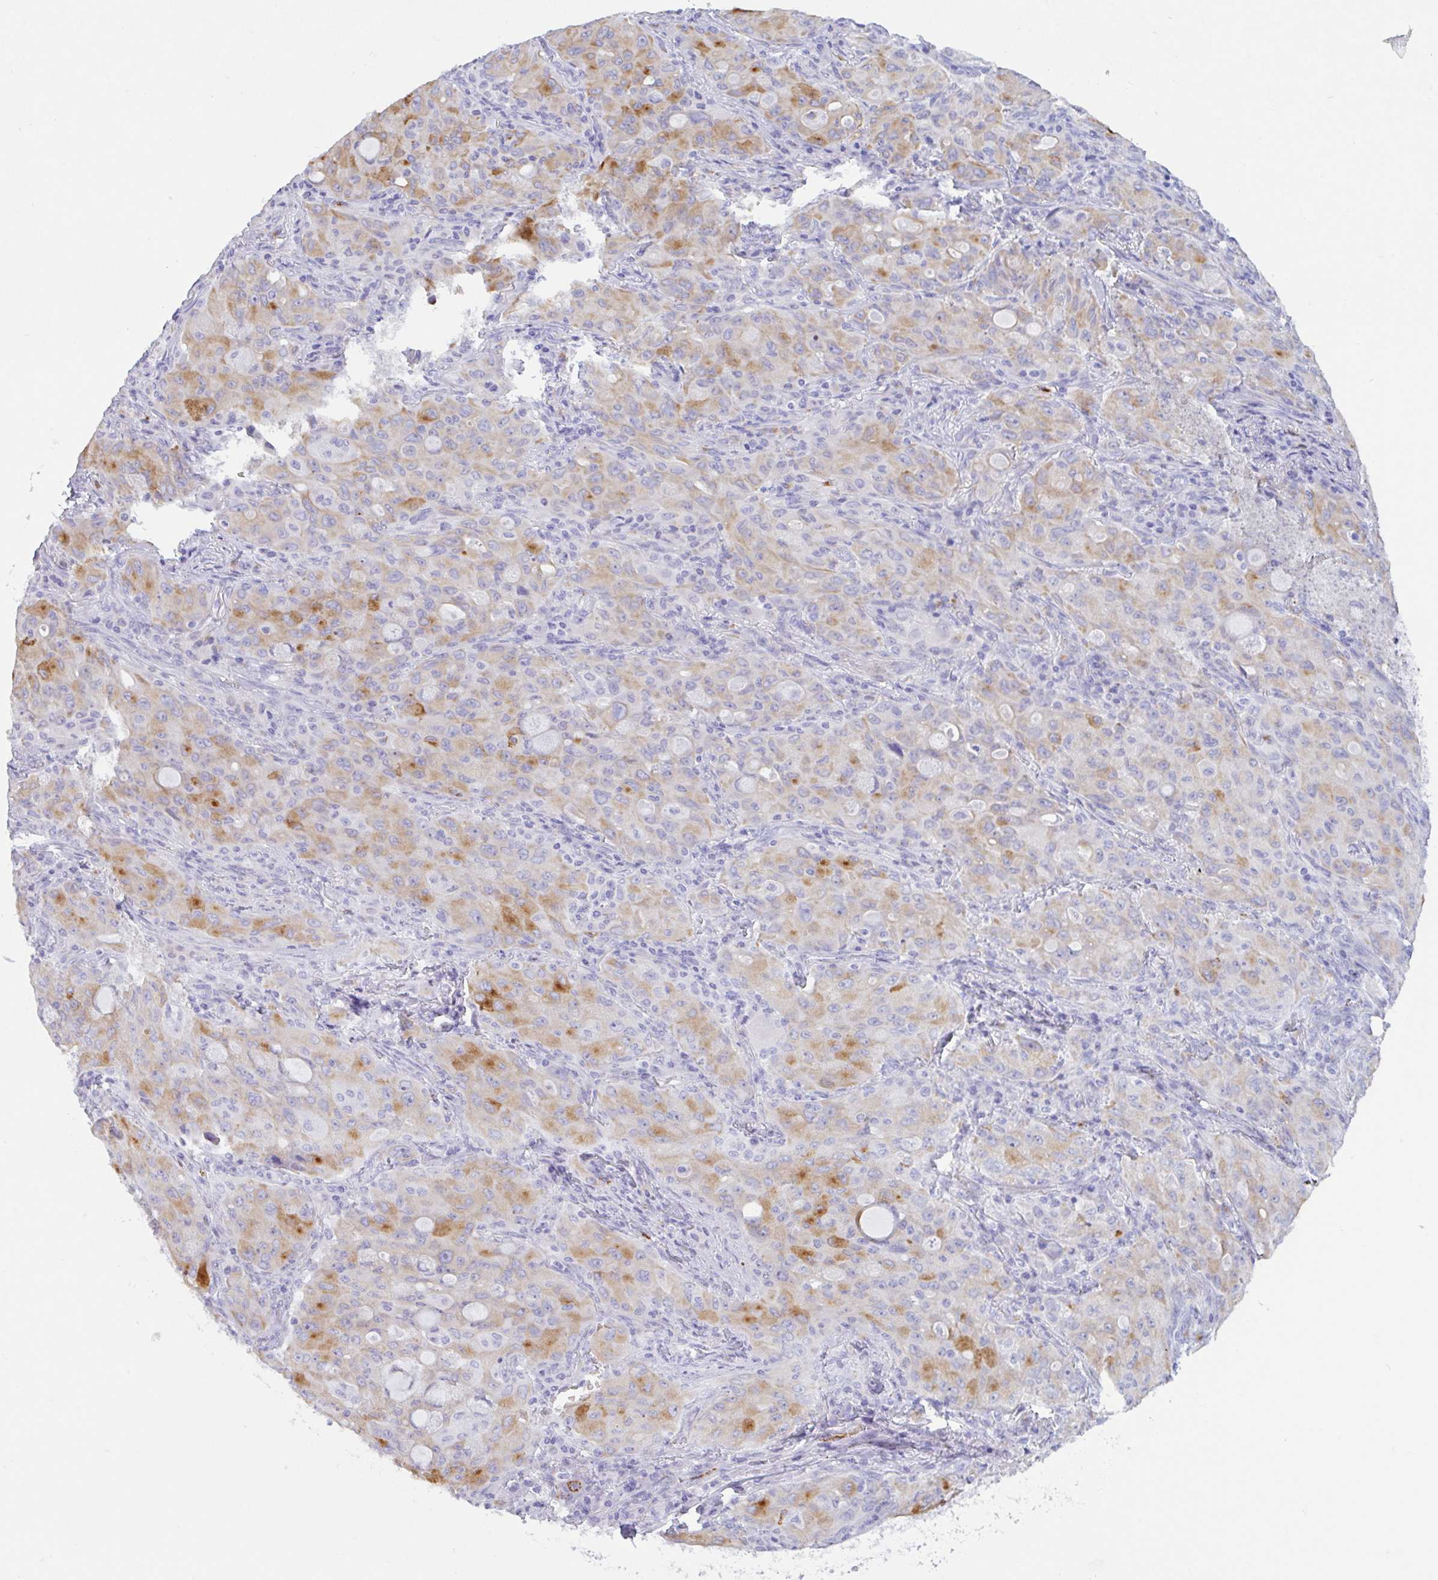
{"staining": {"intensity": "moderate", "quantity": "25%-75%", "location": "cytoplasmic/membranous"}, "tissue": "lung cancer", "cell_type": "Tumor cells", "image_type": "cancer", "snomed": [{"axis": "morphology", "description": "Adenocarcinoma, NOS"}, {"axis": "topography", "description": "Lung"}], "caption": "This photomicrograph demonstrates adenocarcinoma (lung) stained with immunohistochemistry (IHC) to label a protein in brown. The cytoplasmic/membranous of tumor cells show moderate positivity for the protein. Nuclei are counter-stained blue.", "gene": "DTWD2", "patient": {"sex": "female", "age": 44}}